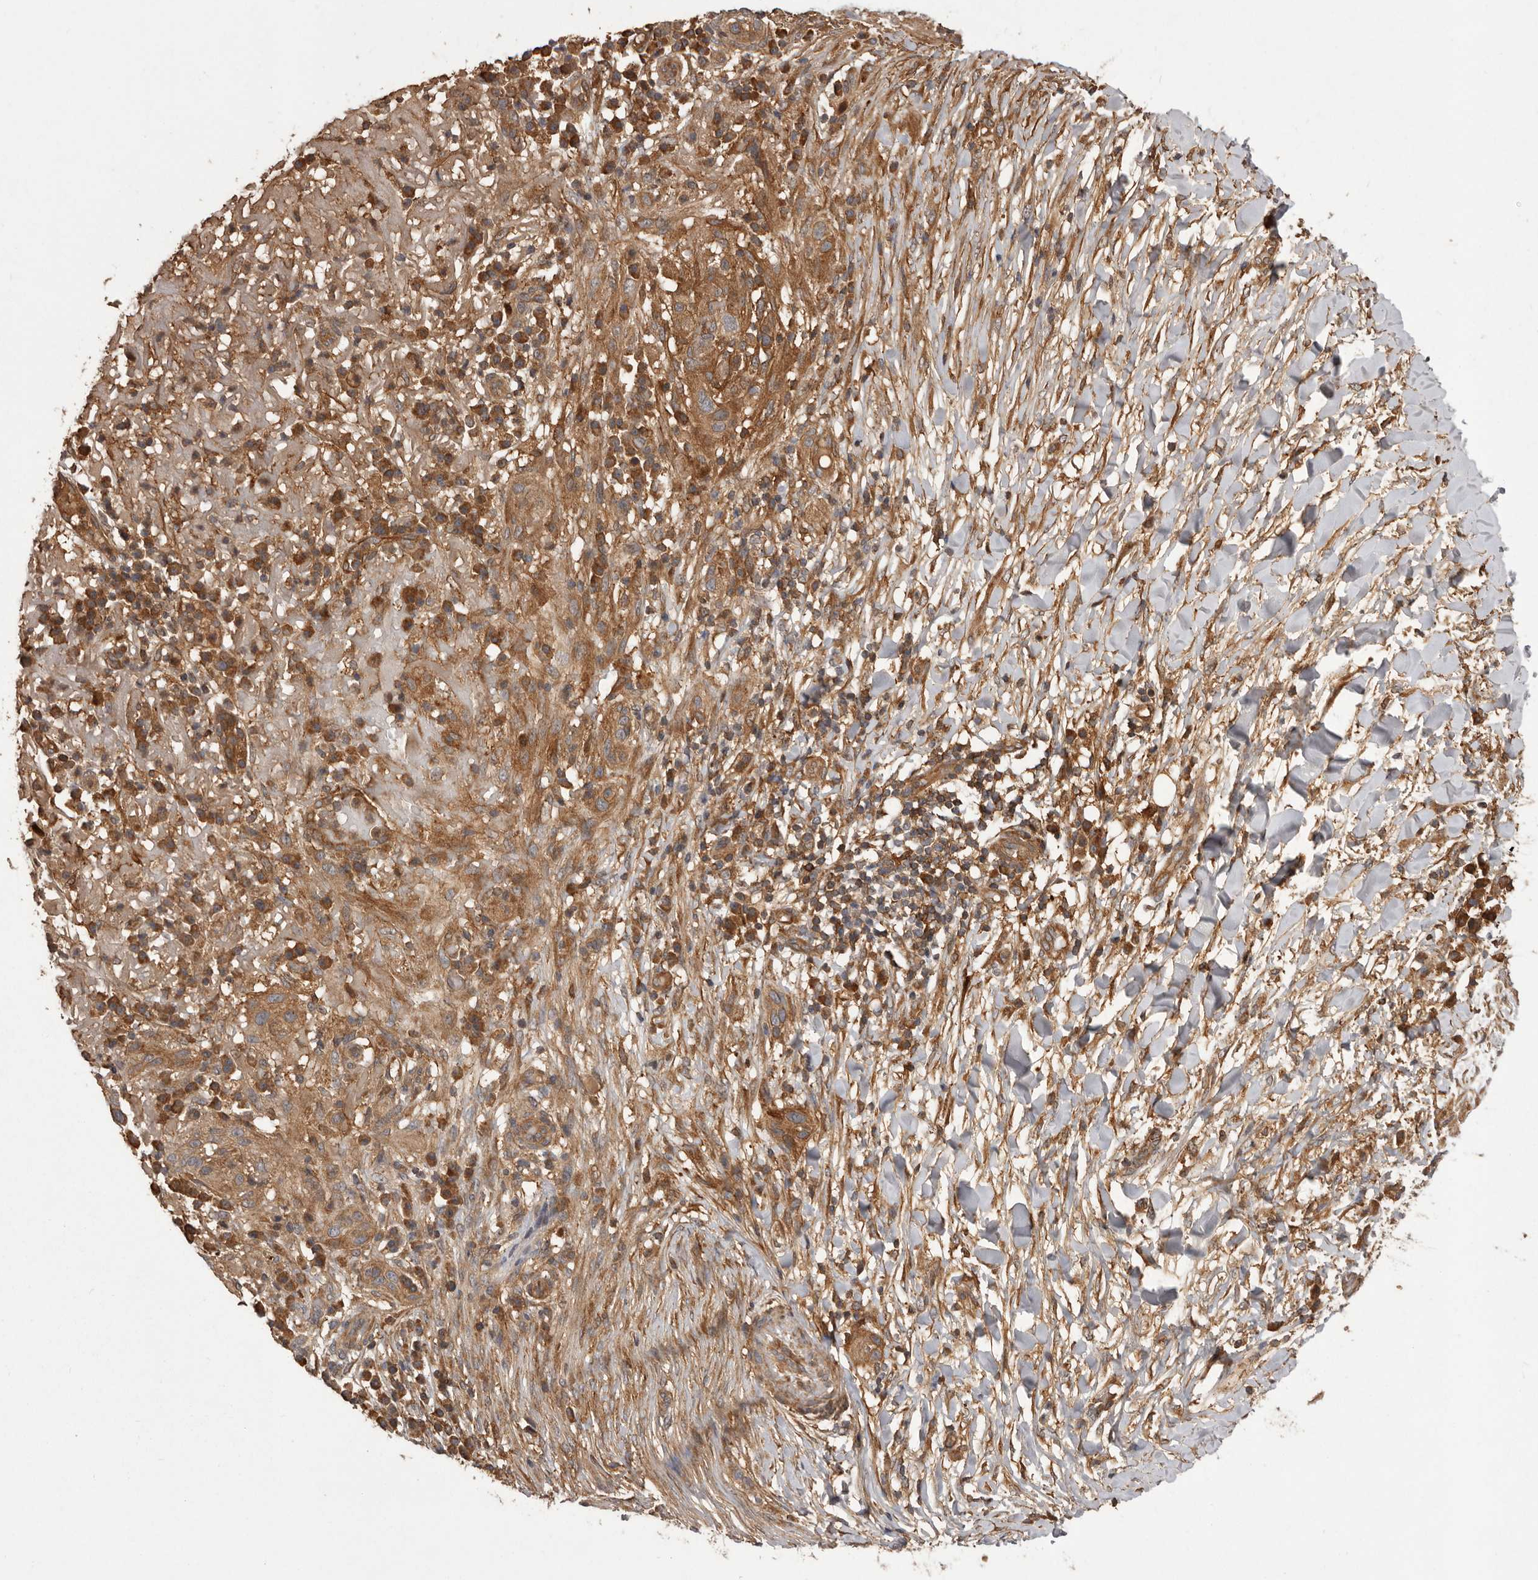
{"staining": {"intensity": "moderate", "quantity": ">75%", "location": "cytoplasmic/membranous"}, "tissue": "skin cancer", "cell_type": "Tumor cells", "image_type": "cancer", "snomed": [{"axis": "morphology", "description": "Normal tissue, NOS"}, {"axis": "morphology", "description": "Squamous cell carcinoma, NOS"}, {"axis": "topography", "description": "Skin"}], "caption": "This is a photomicrograph of immunohistochemistry (IHC) staining of skin cancer (squamous cell carcinoma), which shows moderate staining in the cytoplasmic/membranous of tumor cells.", "gene": "SLC22A3", "patient": {"sex": "female", "age": 96}}